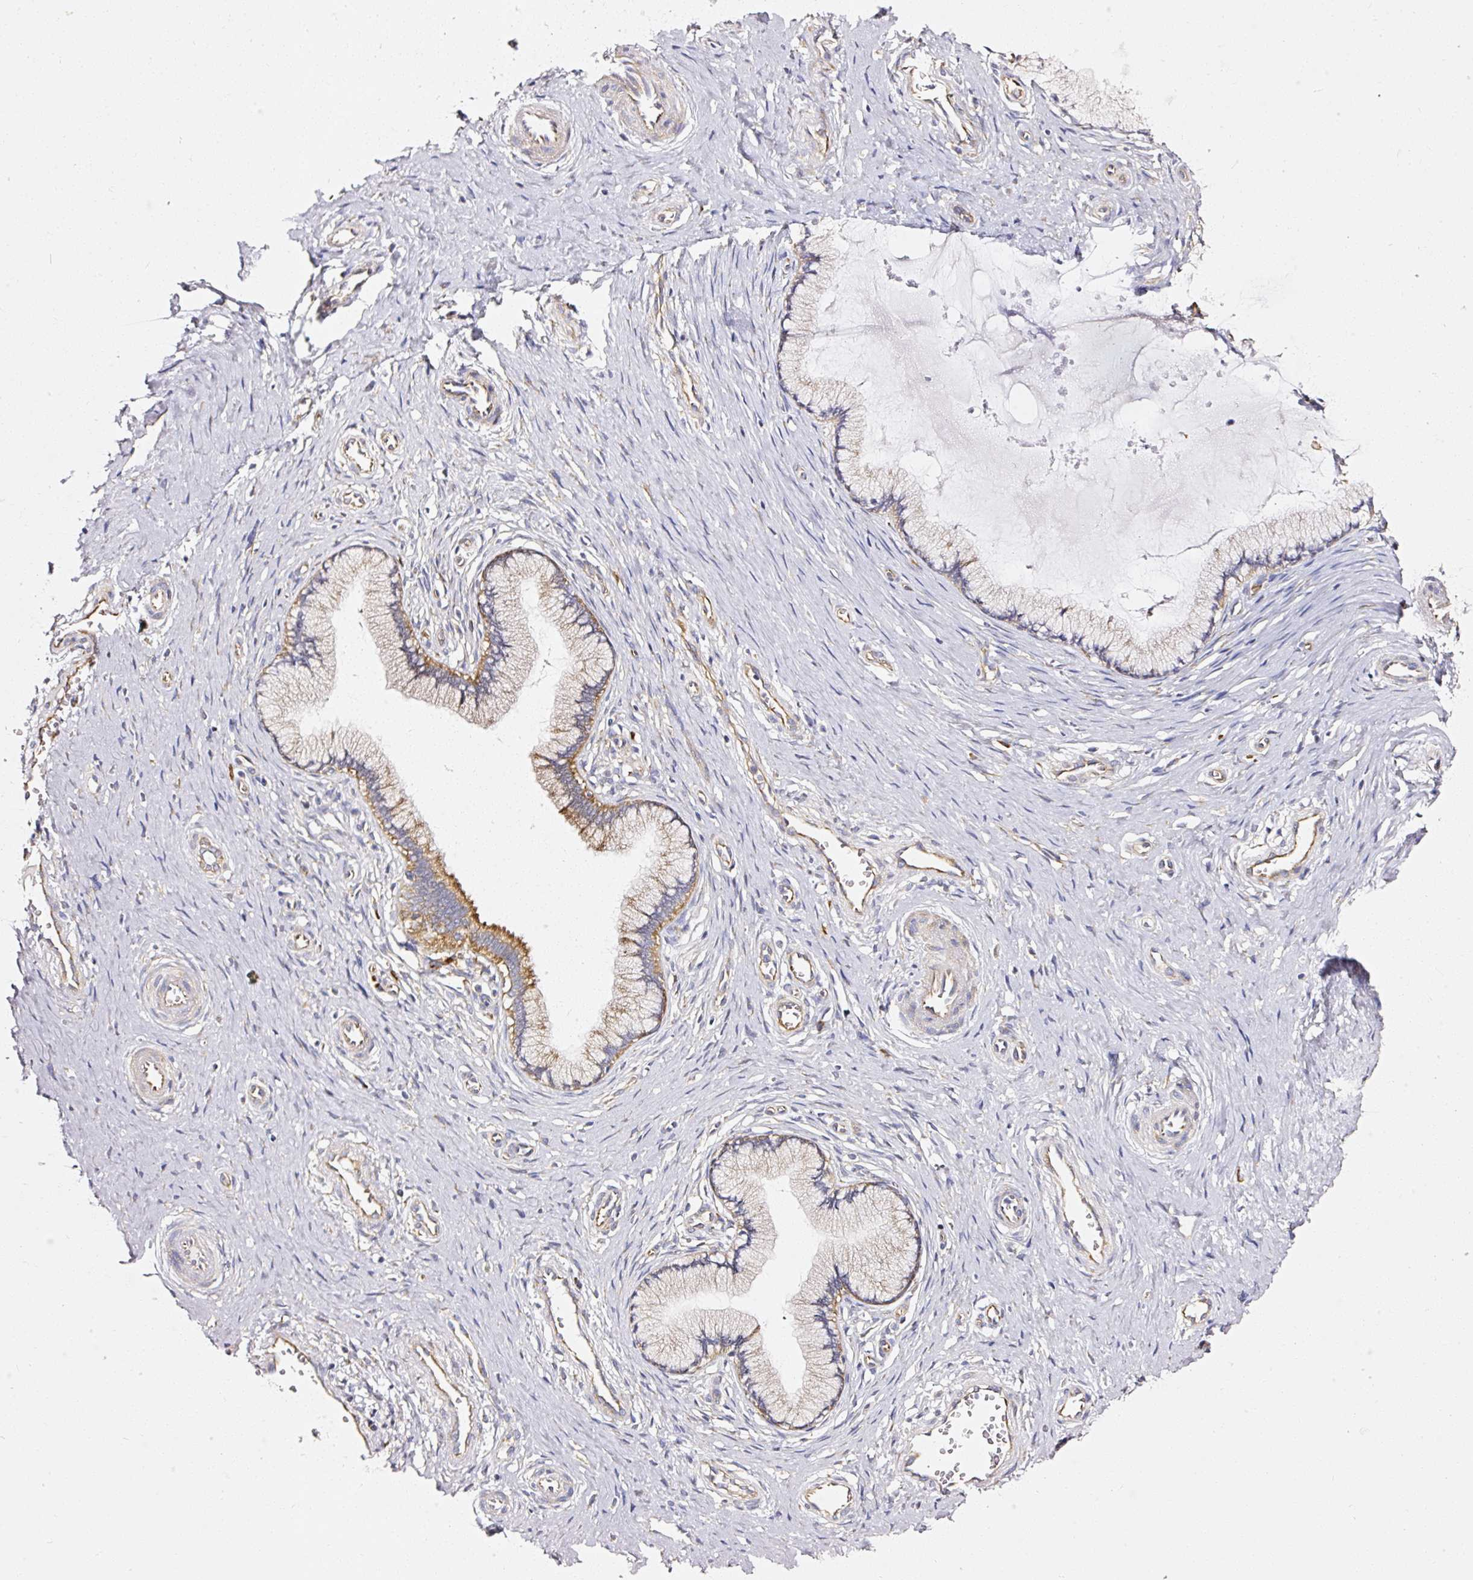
{"staining": {"intensity": "moderate", "quantity": "<25%", "location": "cytoplasmic/membranous"}, "tissue": "cervix", "cell_type": "Glandular cells", "image_type": "normal", "snomed": [{"axis": "morphology", "description": "Normal tissue, NOS"}, {"axis": "topography", "description": "Cervix"}], "caption": "Moderate cytoplasmic/membranous positivity is appreciated in about <25% of glandular cells in benign cervix.", "gene": "RPL10A", "patient": {"sex": "female", "age": 36}}